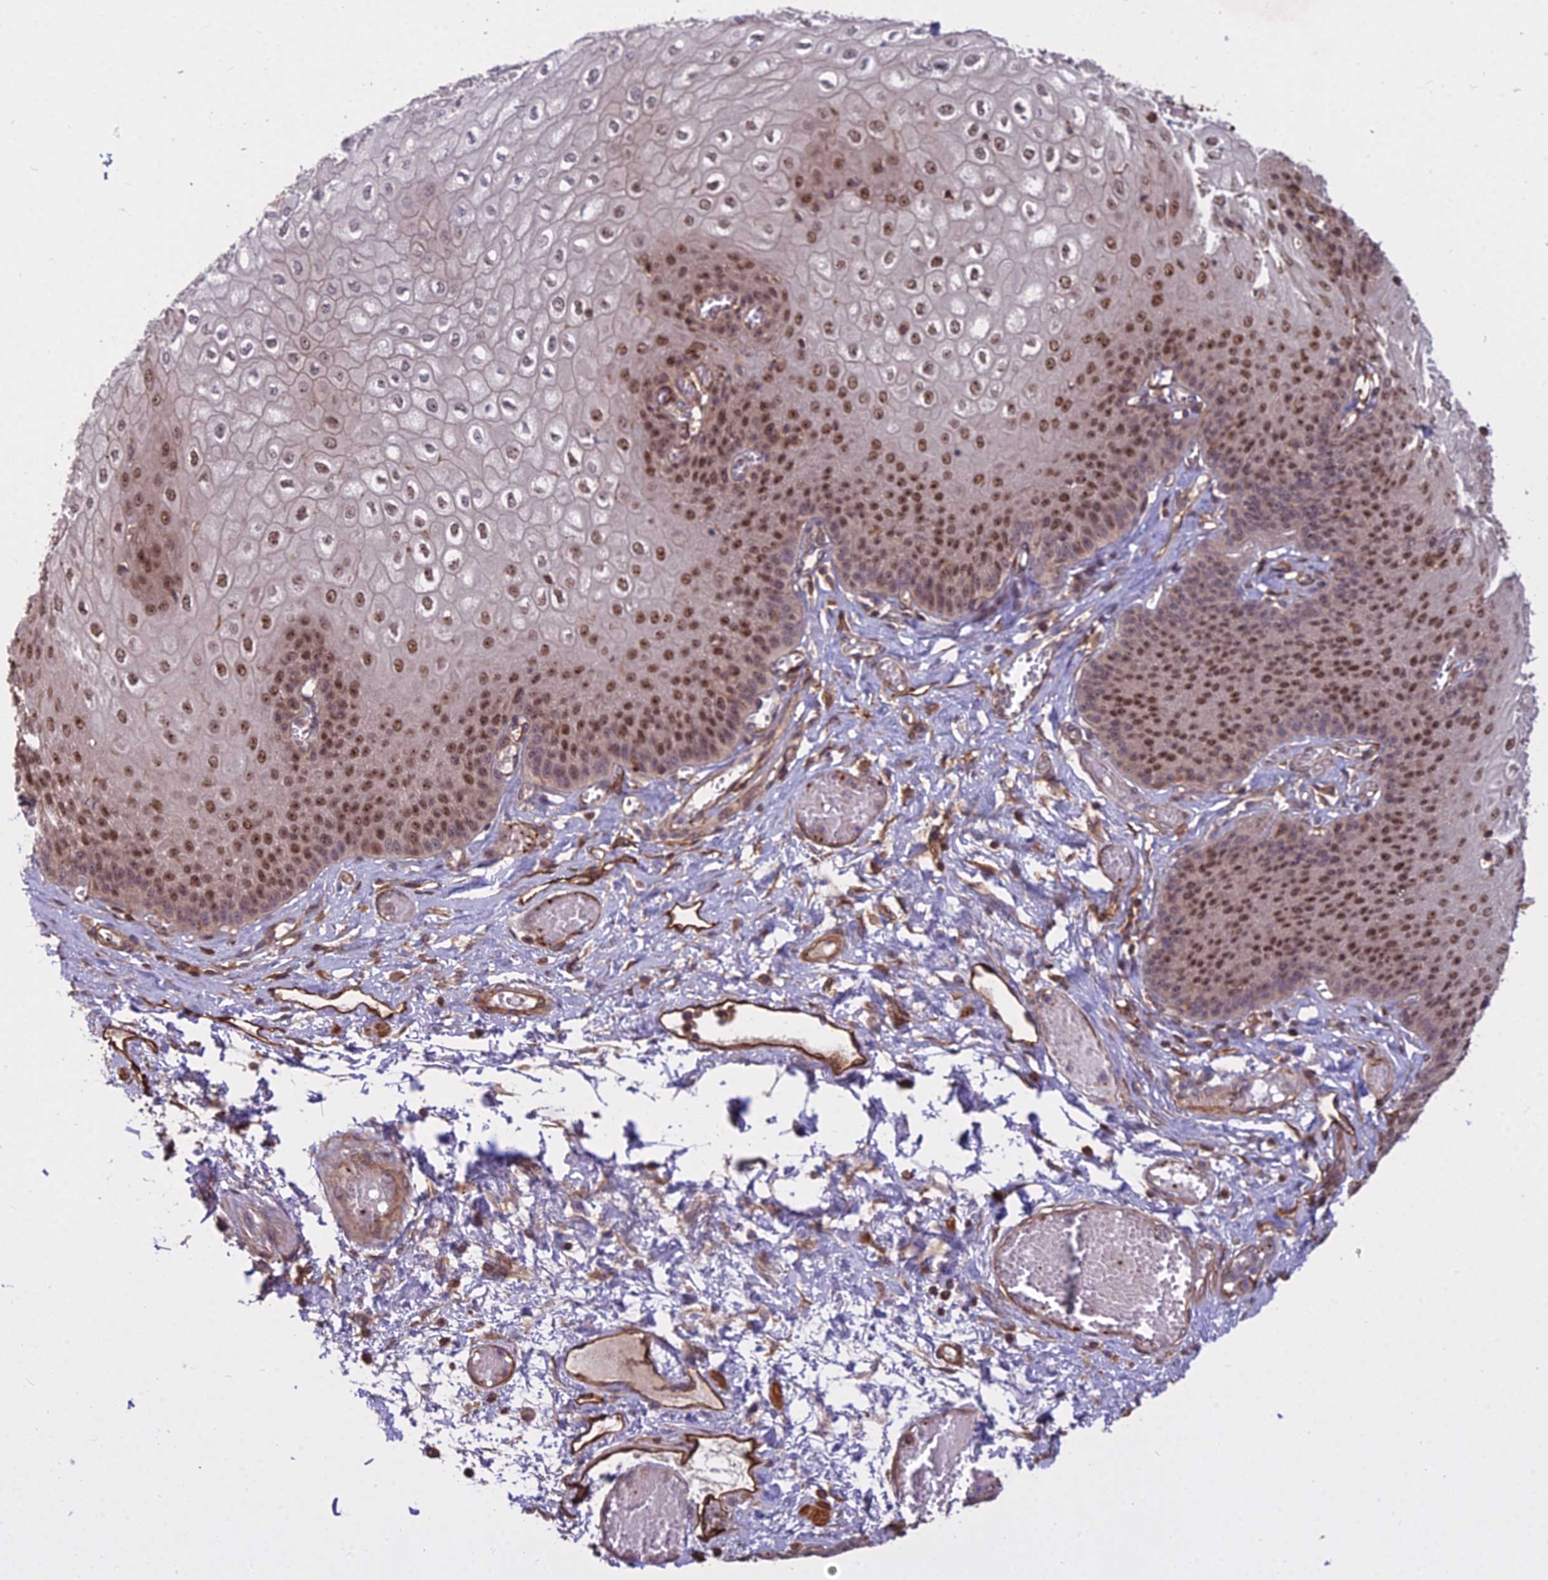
{"staining": {"intensity": "strong", "quantity": "25%-75%", "location": "nuclear"}, "tissue": "esophagus", "cell_type": "Squamous epithelial cells", "image_type": "normal", "snomed": [{"axis": "morphology", "description": "Normal tissue, NOS"}, {"axis": "topography", "description": "Esophagus"}], "caption": "A high-resolution micrograph shows immunohistochemistry (IHC) staining of benign esophagus, which reveals strong nuclear staining in about 25%-75% of squamous epithelial cells. (Stains: DAB (3,3'-diaminobenzidine) in brown, nuclei in blue, Microscopy: brightfield microscopy at high magnification).", "gene": "TCEA3", "patient": {"sex": "male", "age": 60}}